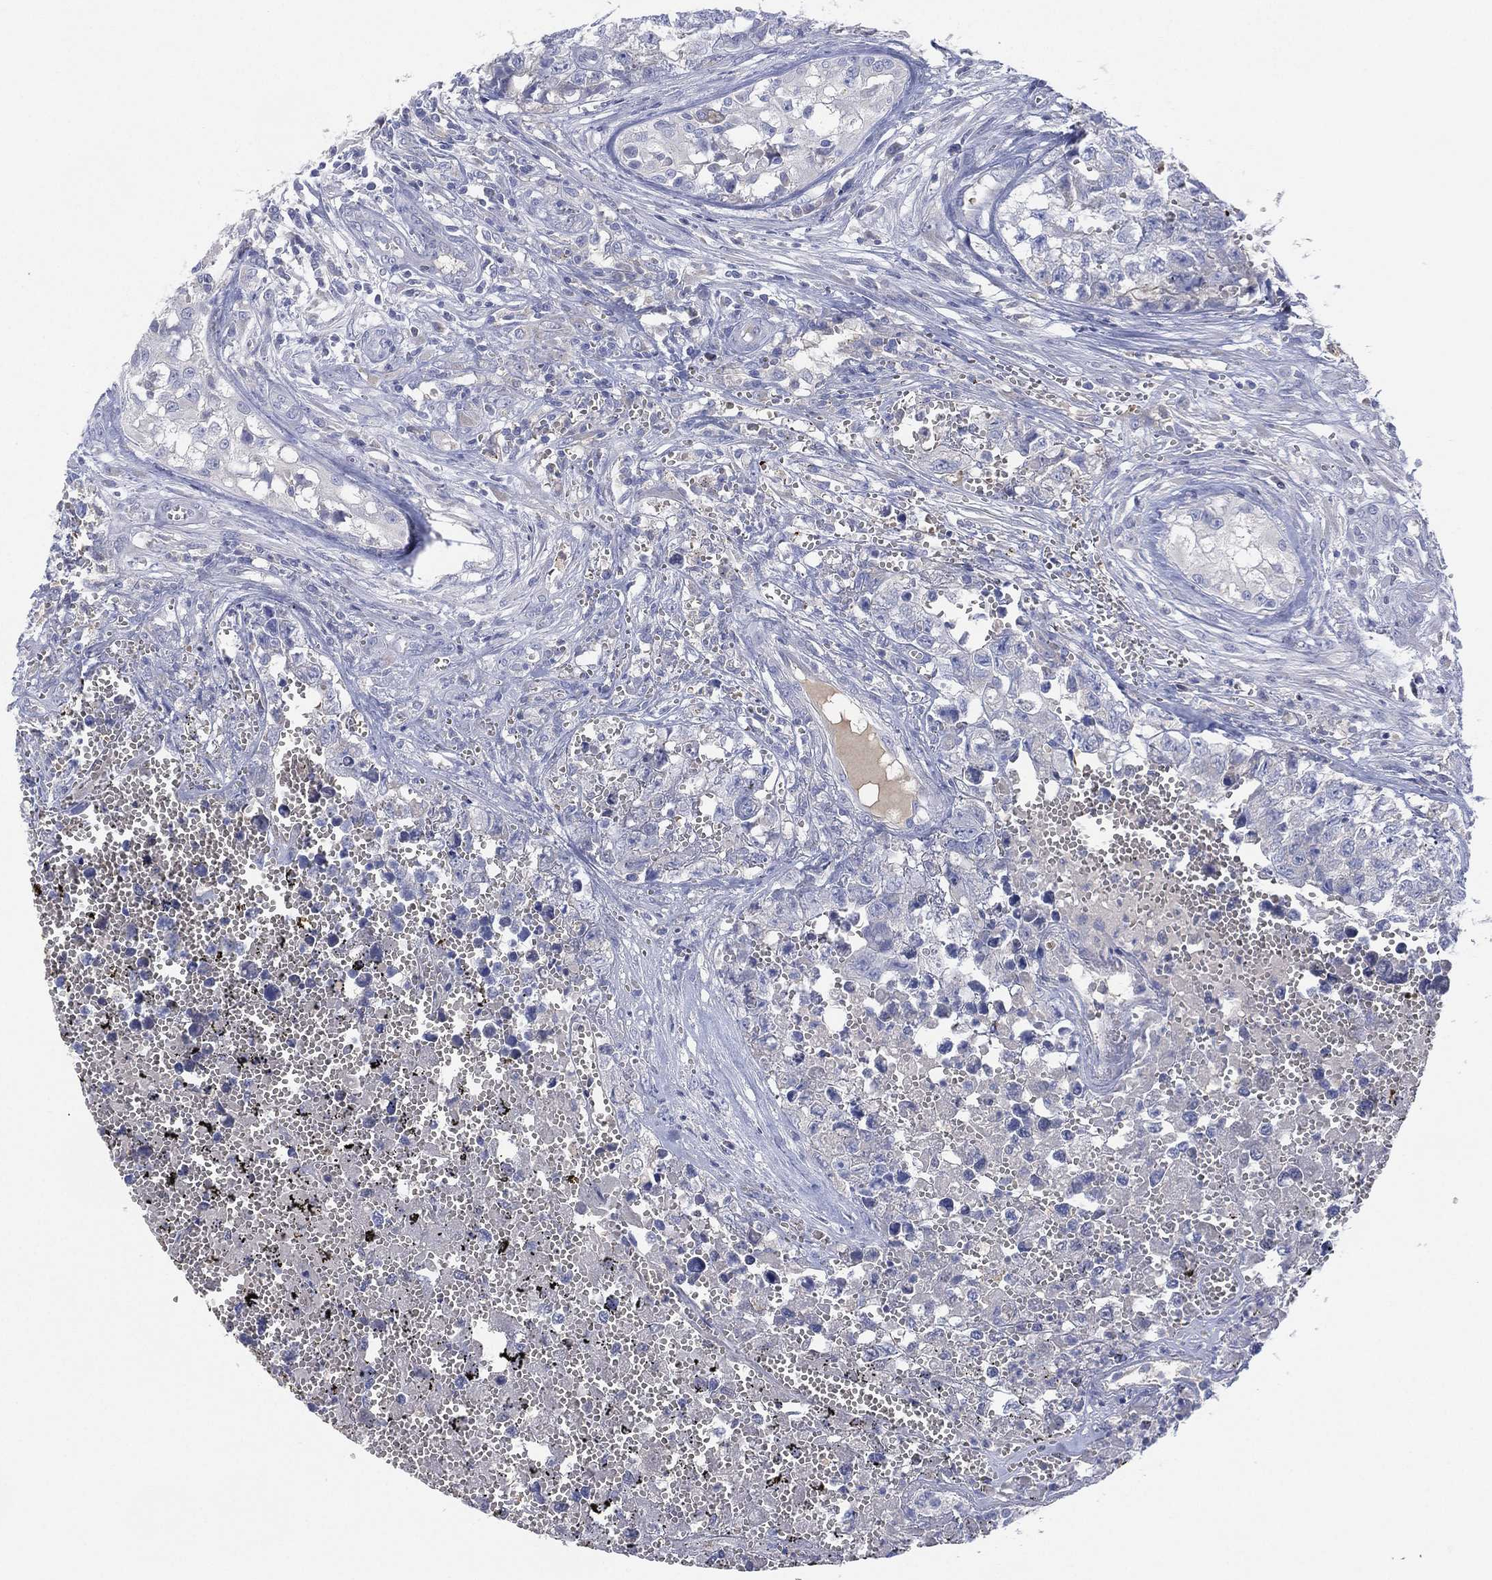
{"staining": {"intensity": "negative", "quantity": "none", "location": "none"}, "tissue": "testis cancer", "cell_type": "Tumor cells", "image_type": "cancer", "snomed": [{"axis": "morphology", "description": "Seminoma, NOS"}, {"axis": "morphology", "description": "Carcinoma, Embryonal, NOS"}, {"axis": "topography", "description": "Testis"}], "caption": "Human seminoma (testis) stained for a protein using IHC reveals no expression in tumor cells.", "gene": "CYP2D6", "patient": {"sex": "male", "age": 22}}